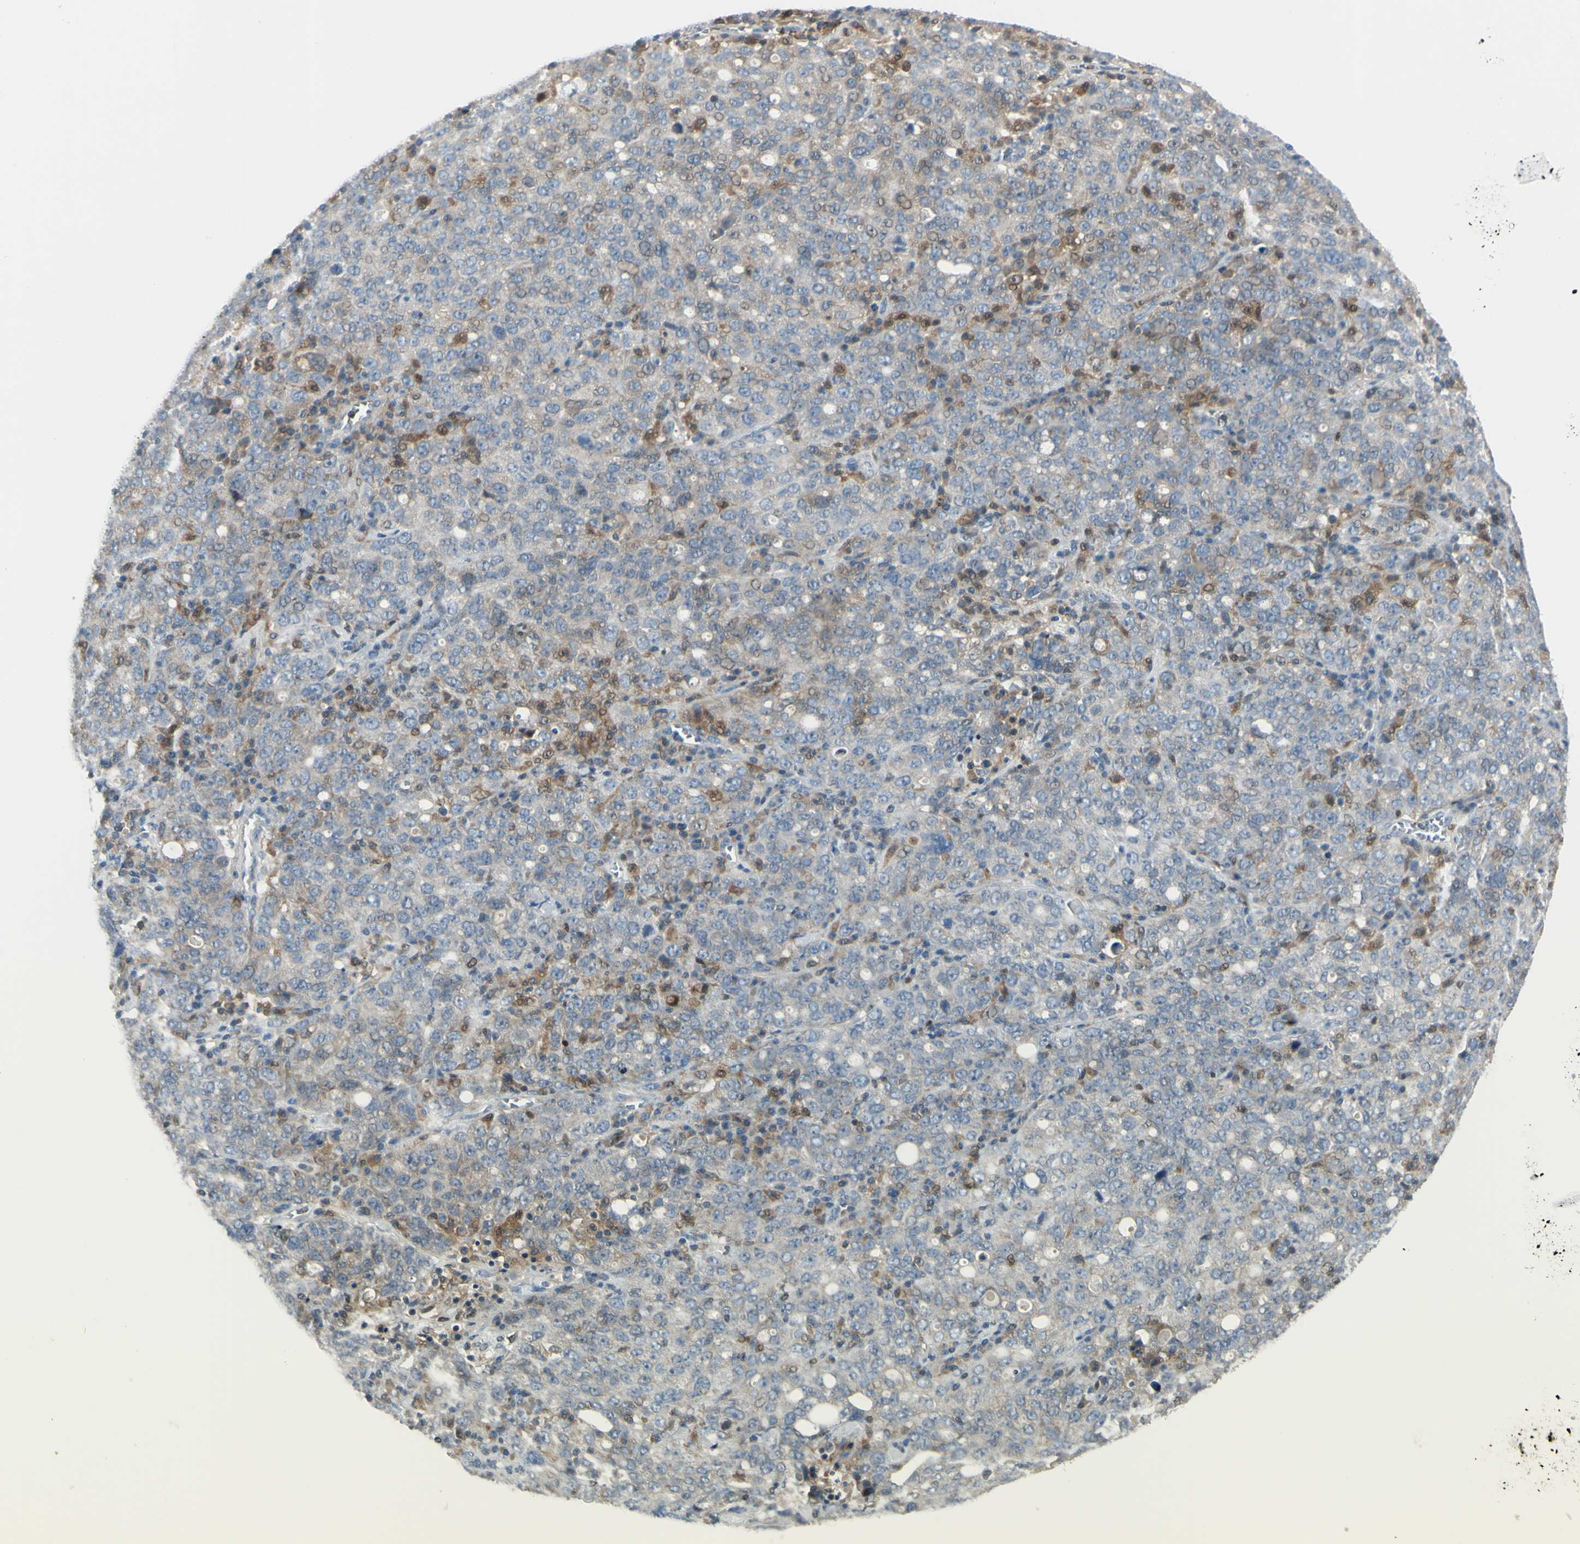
{"staining": {"intensity": "weak", "quantity": ">75%", "location": "cytoplasmic/membranous"}, "tissue": "ovarian cancer", "cell_type": "Tumor cells", "image_type": "cancer", "snomed": [{"axis": "morphology", "description": "Carcinoma, endometroid"}, {"axis": "topography", "description": "Ovary"}], "caption": "This image reveals ovarian cancer (endometroid carcinoma) stained with immunohistochemistry (IHC) to label a protein in brown. The cytoplasmic/membranous of tumor cells show weak positivity for the protein. Nuclei are counter-stained blue.", "gene": "CYRIB", "patient": {"sex": "female", "age": 62}}